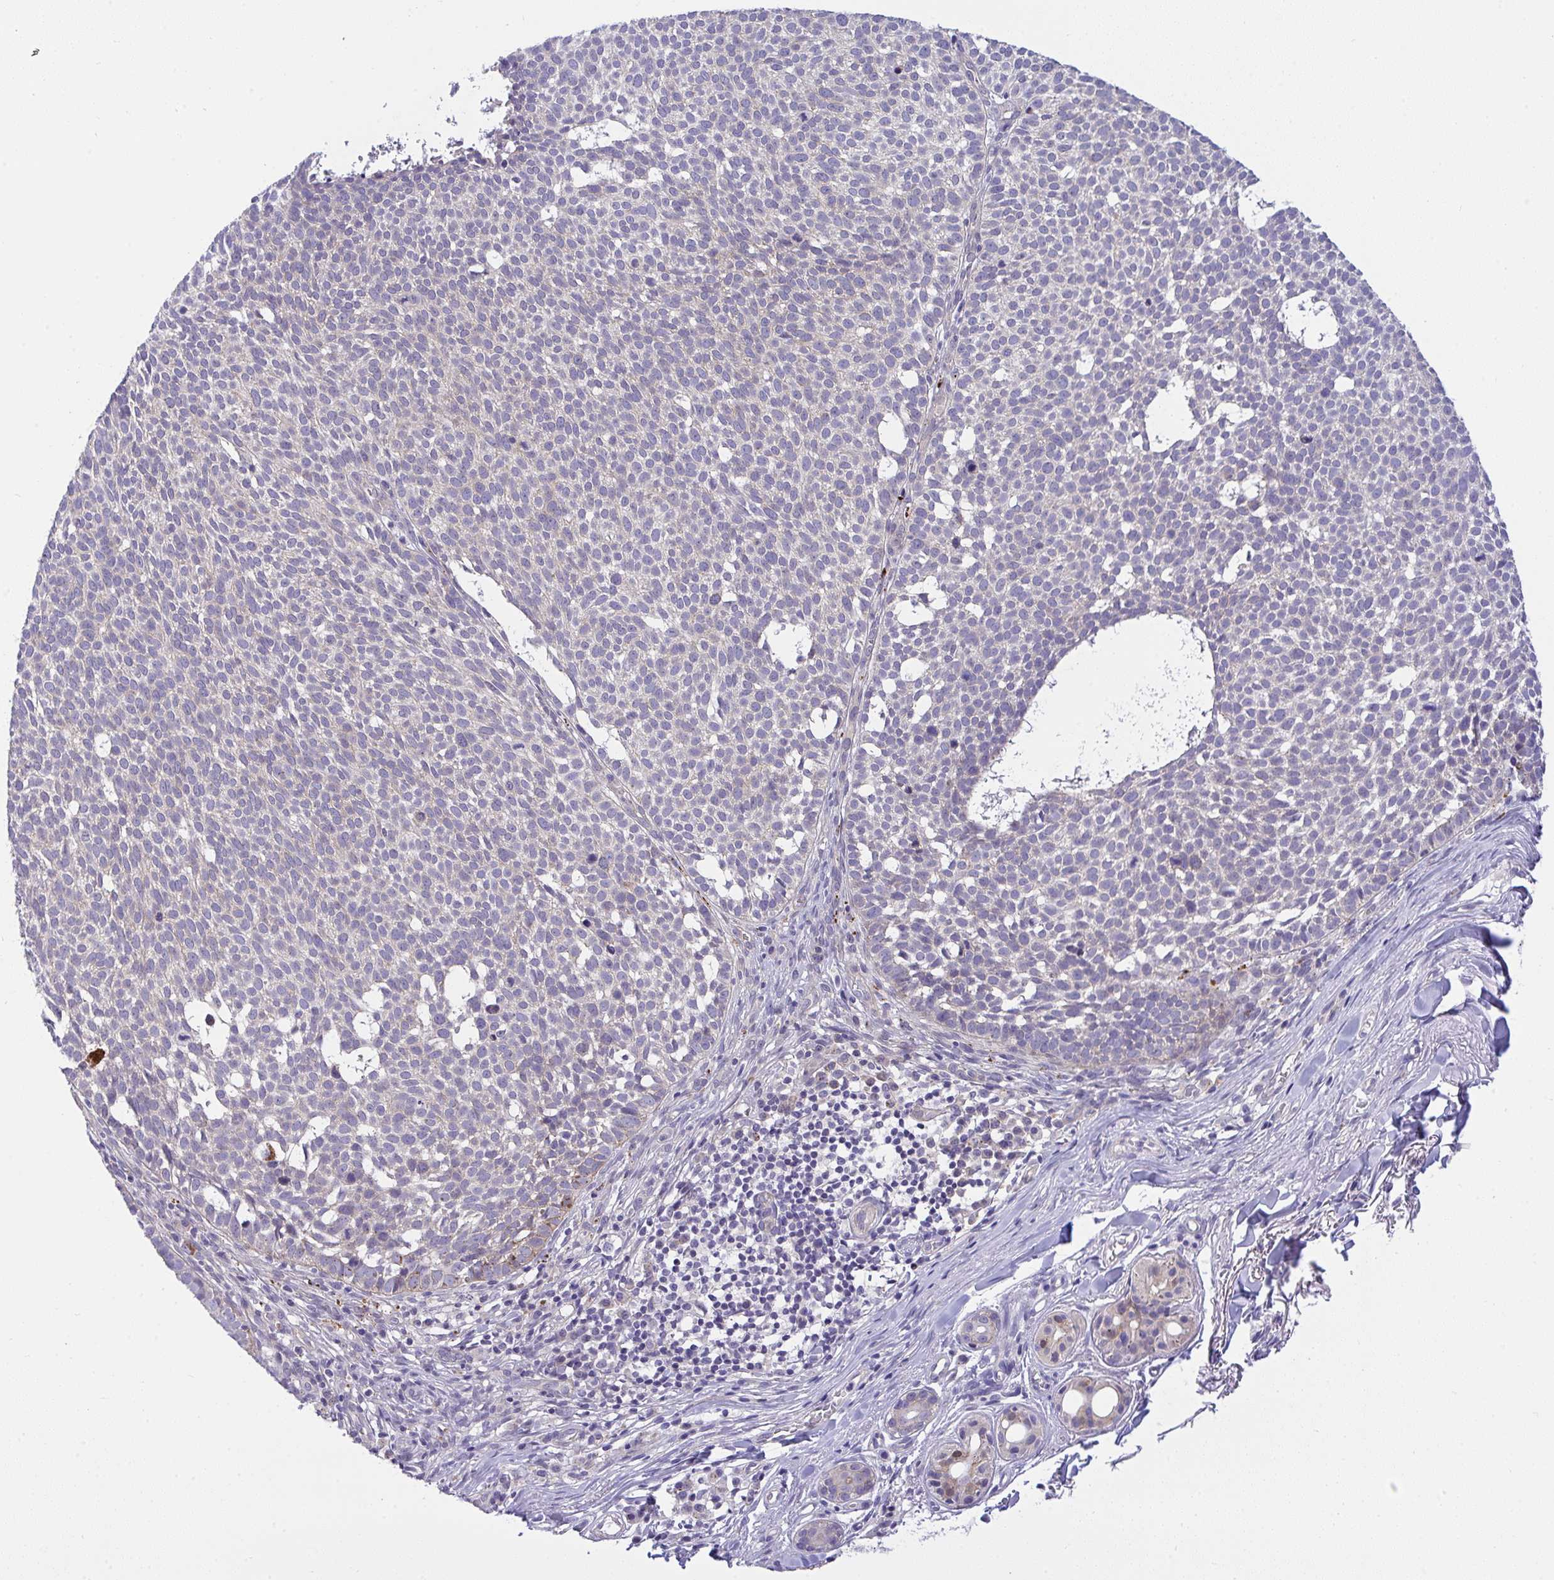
{"staining": {"intensity": "negative", "quantity": "none", "location": "none"}, "tissue": "skin cancer", "cell_type": "Tumor cells", "image_type": "cancer", "snomed": [{"axis": "morphology", "description": "Basal cell carcinoma"}, {"axis": "topography", "description": "Skin"}], "caption": "This is an IHC micrograph of skin cancer. There is no expression in tumor cells.", "gene": "HOXD12", "patient": {"sex": "male", "age": 63}}